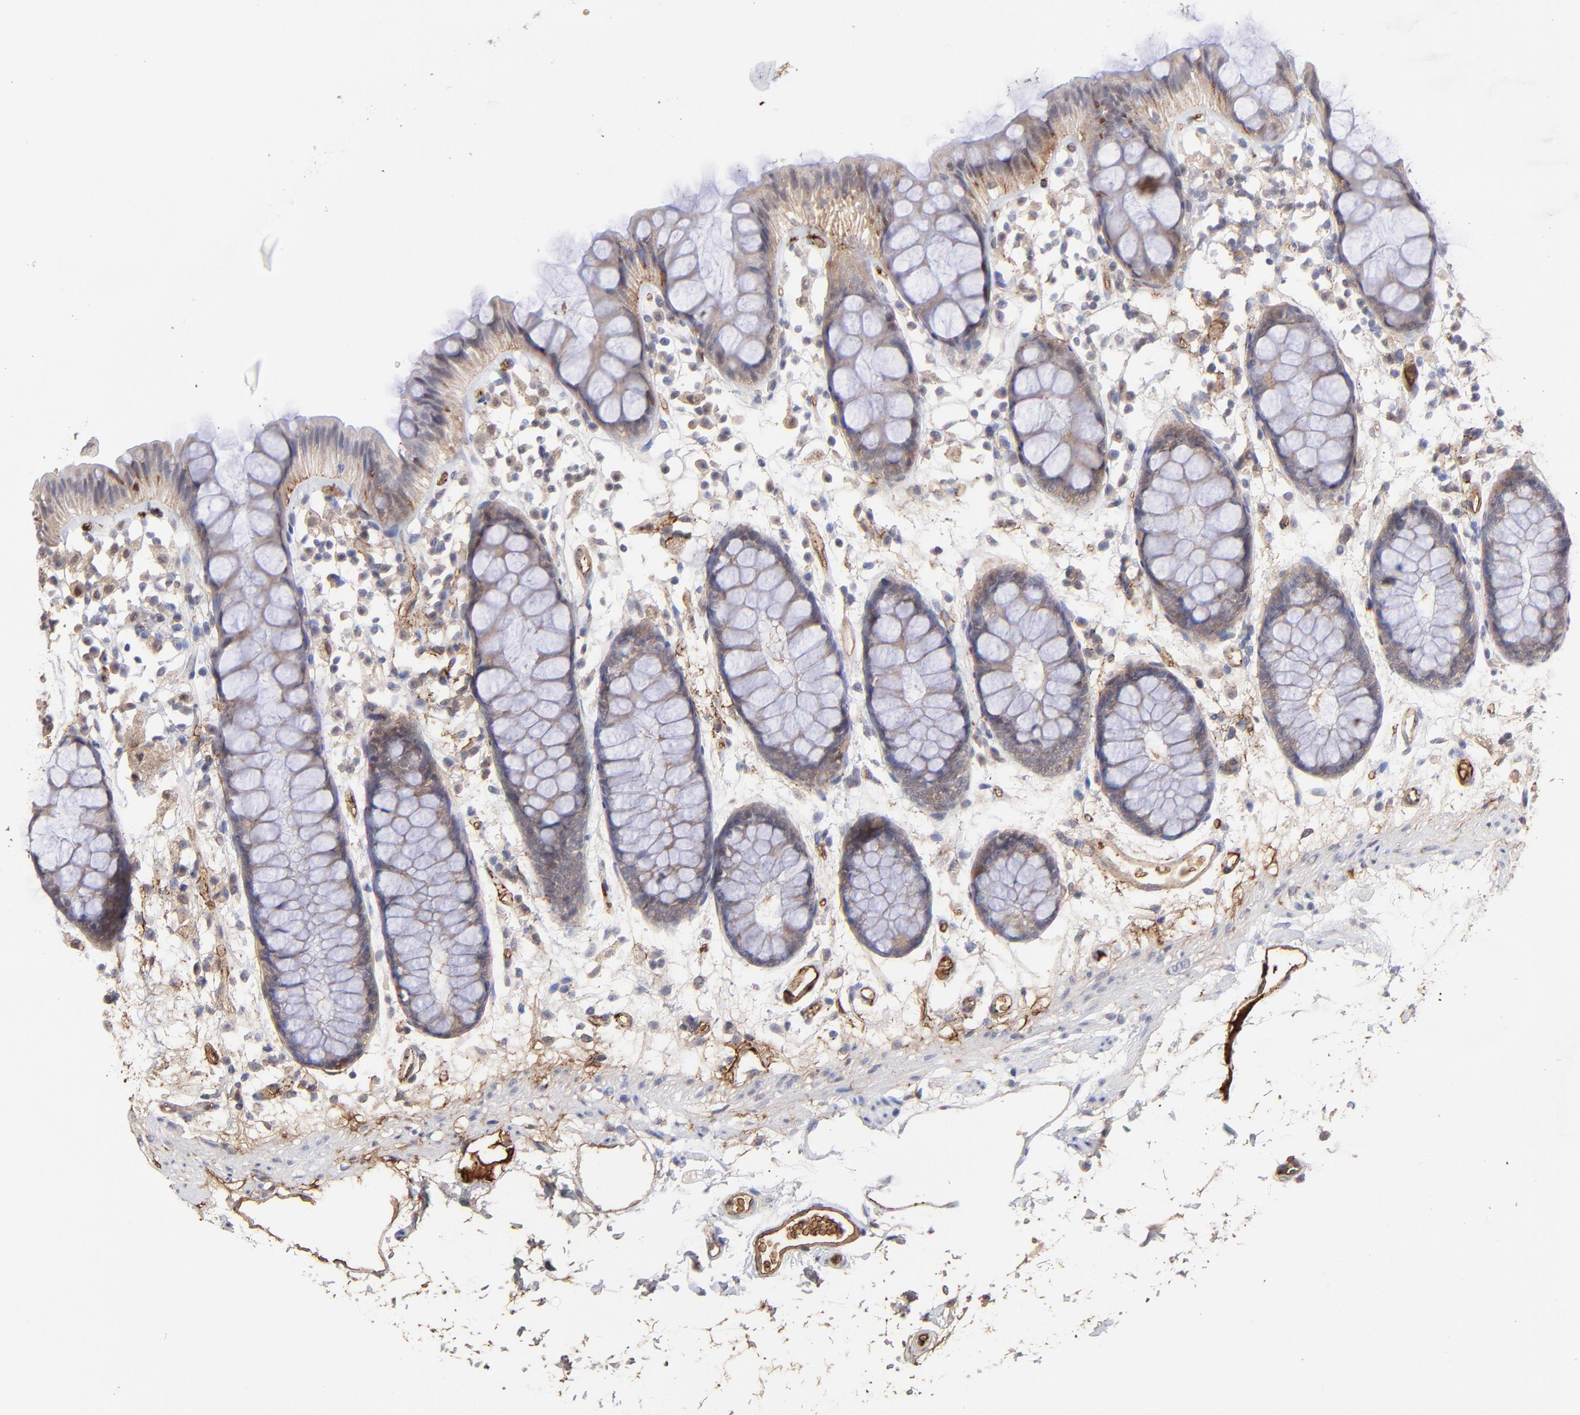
{"staining": {"intensity": "moderate", "quantity": "25%-75%", "location": "cytoplasmic/membranous"}, "tissue": "rectum", "cell_type": "Glandular cells", "image_type": "normal", "snomed": [{"axis": "morphology", "description": "Normal tissue, NOS"}, {"axis": "topography", "description": "Rectum"}], "caption": "This is a histology image of IHC staining of benign rectum, which shows moderate staining in the cytoplasmic/membranous of glandular cells.", "gene": "PSMD14", "patient": {"sex": "female", "age": 66}}